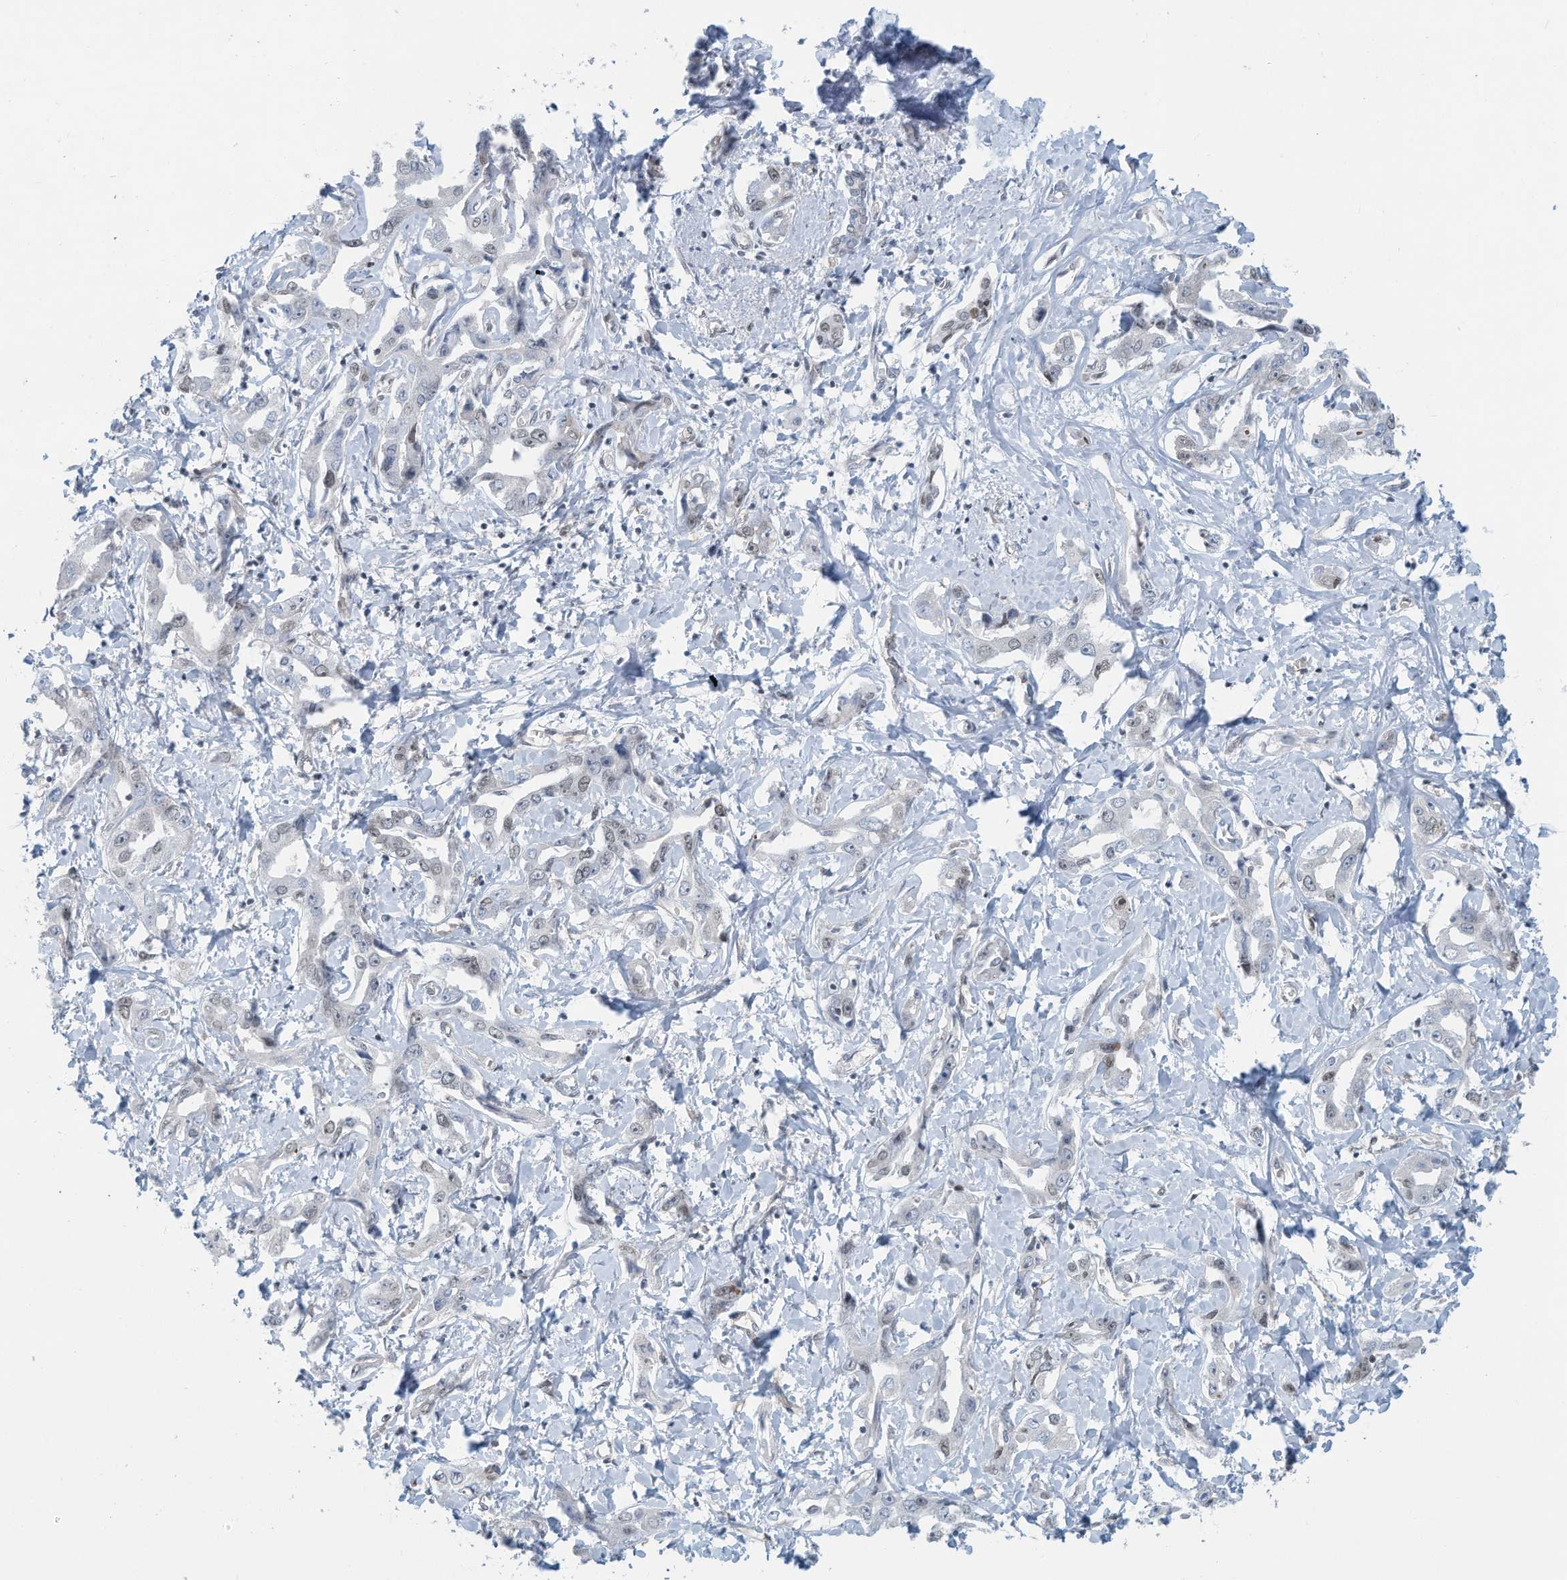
{"staining": {"intensity": "weak", "quantity": "<25%", "location": "nuclear"}, "tissue": "liver cancer", "cell_type": "Tumor cells", "image_type": "cancer", "snomed": [{"axis": "morphology", "description": "Cholangiocarcinoma"}, {"axis": "topography", "description": "Liver"}], "caption": "Immunohistochemistry of liver cancer displays no positivity in tumor cells.", "gene": "SARNP", "patient": {"sex": "male", "age": 59}}